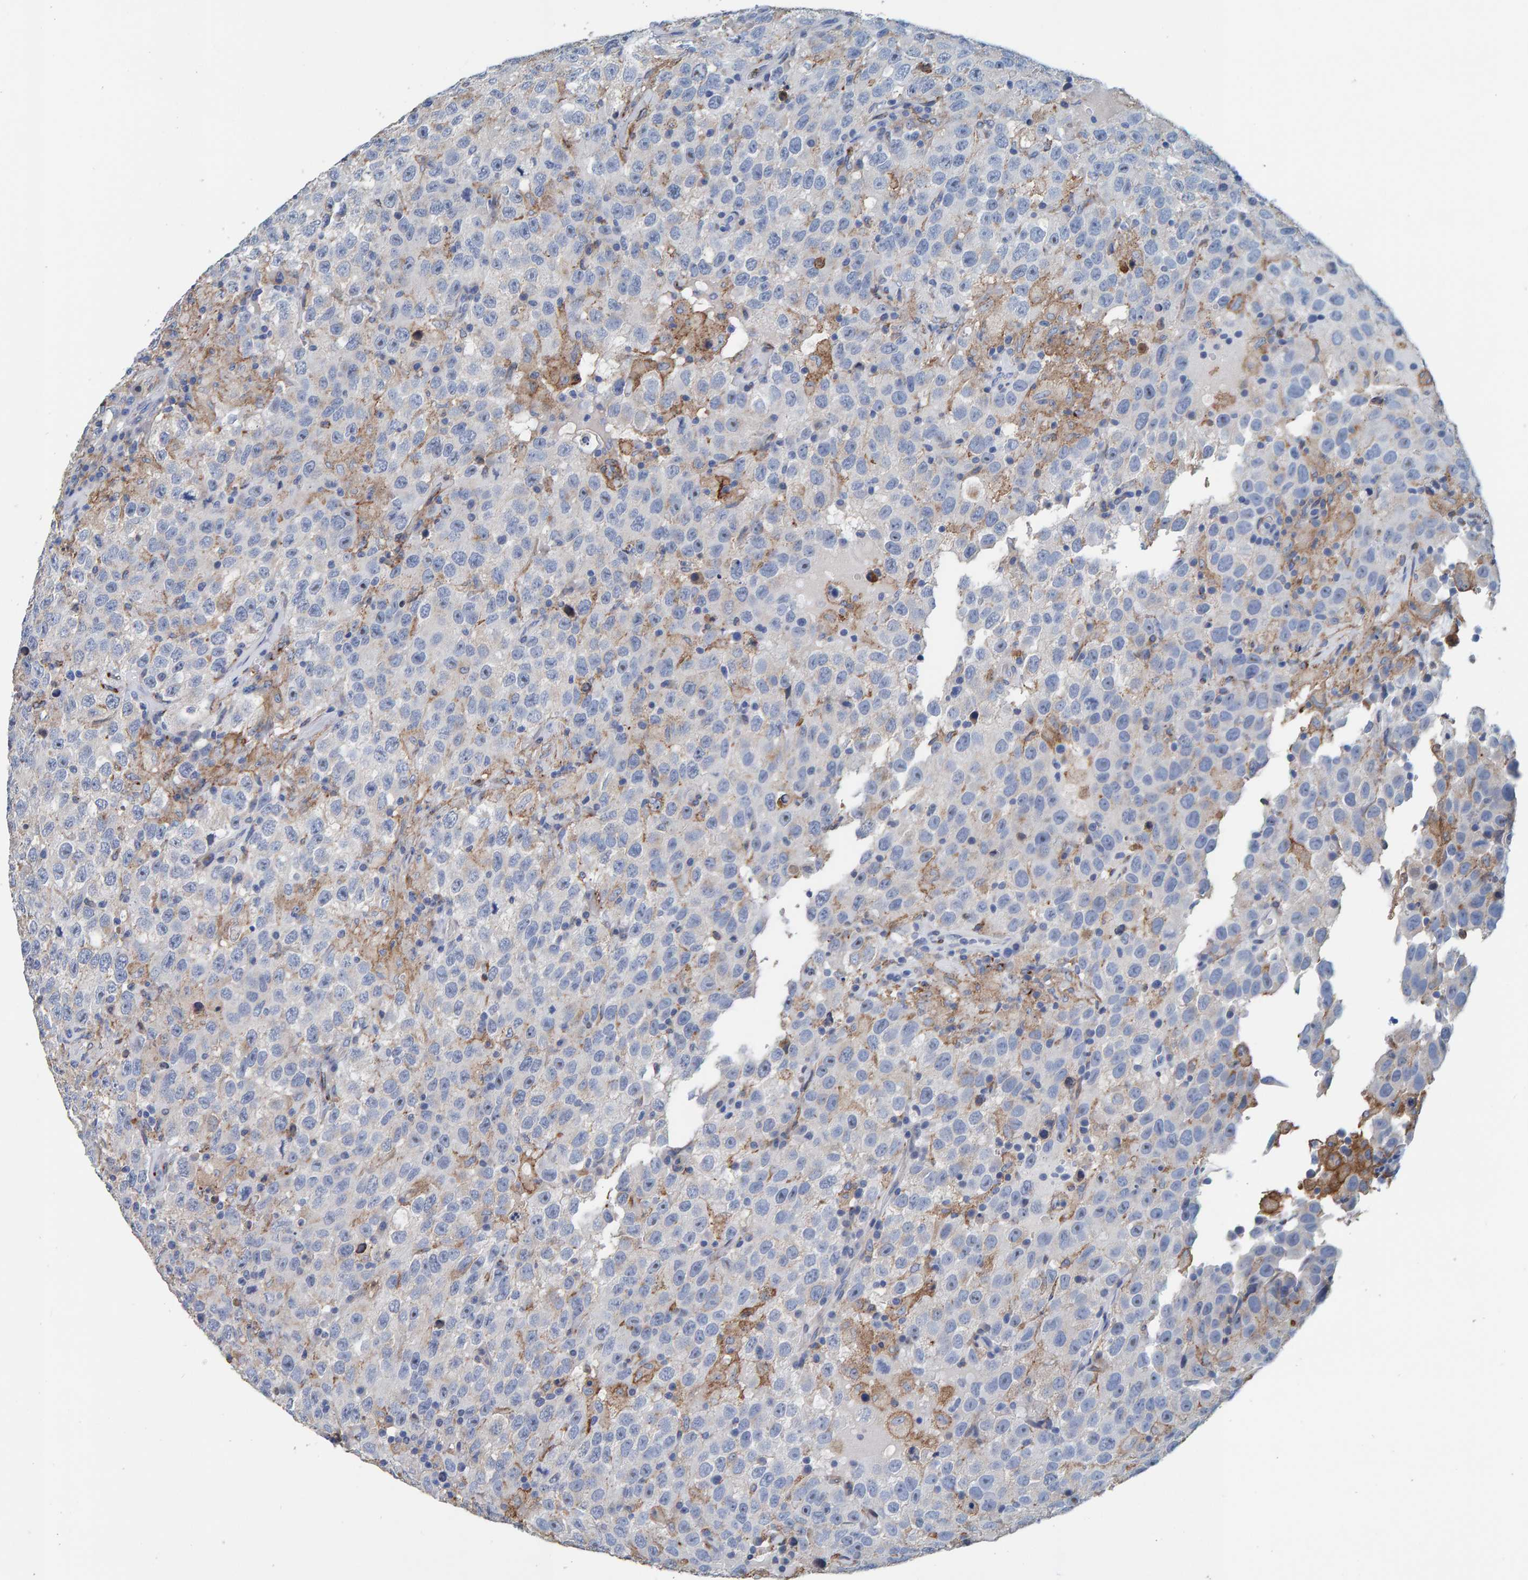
{"staining": {"intensity": "negative", "quantity": "none", "location": "none"}, "tissue": "testis cancer", "cell_type": "Tumor cells", "image_type": "cancer", "snomed": [{"axis": "morphology", "description": "Seminoma, NOS"}, {"axis": "topography", "description": "Testis"}], "caption": "A histopathology image of testis cancer (seminoma) stained for a protein shows no brown staining in tumor cells. (DAB immunohistochemistry (IHC) with hematoxylin counter stain).", "gene": "LRP1", "patient": {"sex": "male", "age": 41}}